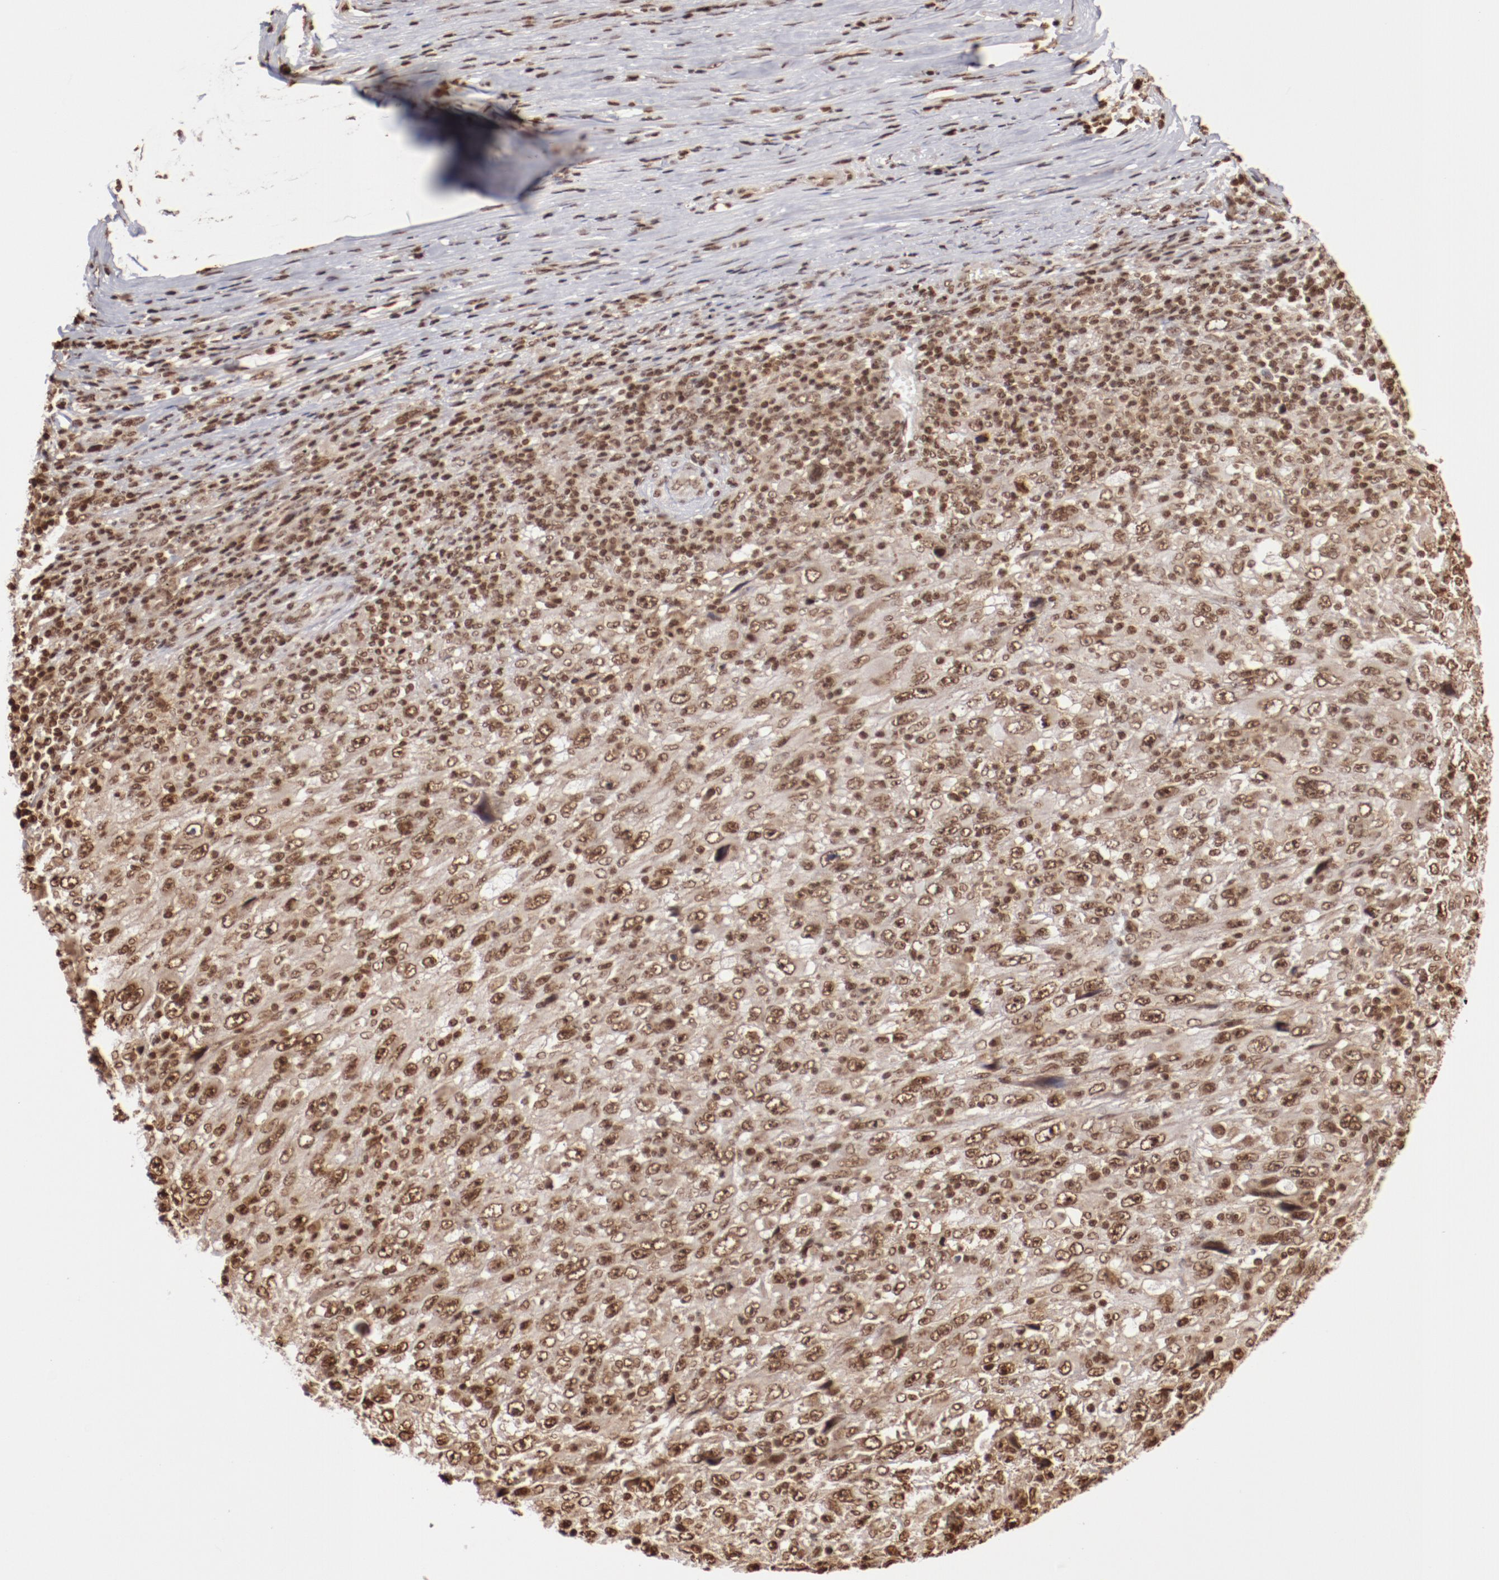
{"staining": {"intensity": "moderate", "quantity": ">75%", "location": "nuclear"}, "tissue": "melanoma", "cell_type": "Tumor cells", "image_type": "cancer", "snomed": [{"axis": "morphology", "description": "Malignant melanoma, Metastatic site"}, {"axis": "topography", "description": "Skin"}], "caption": "Melanoma tissue displays moderate nuclear positivity in approximately >75% of tumor cells", "gene": "ABL2", "patient": {"sex": "female", "age": 56}}